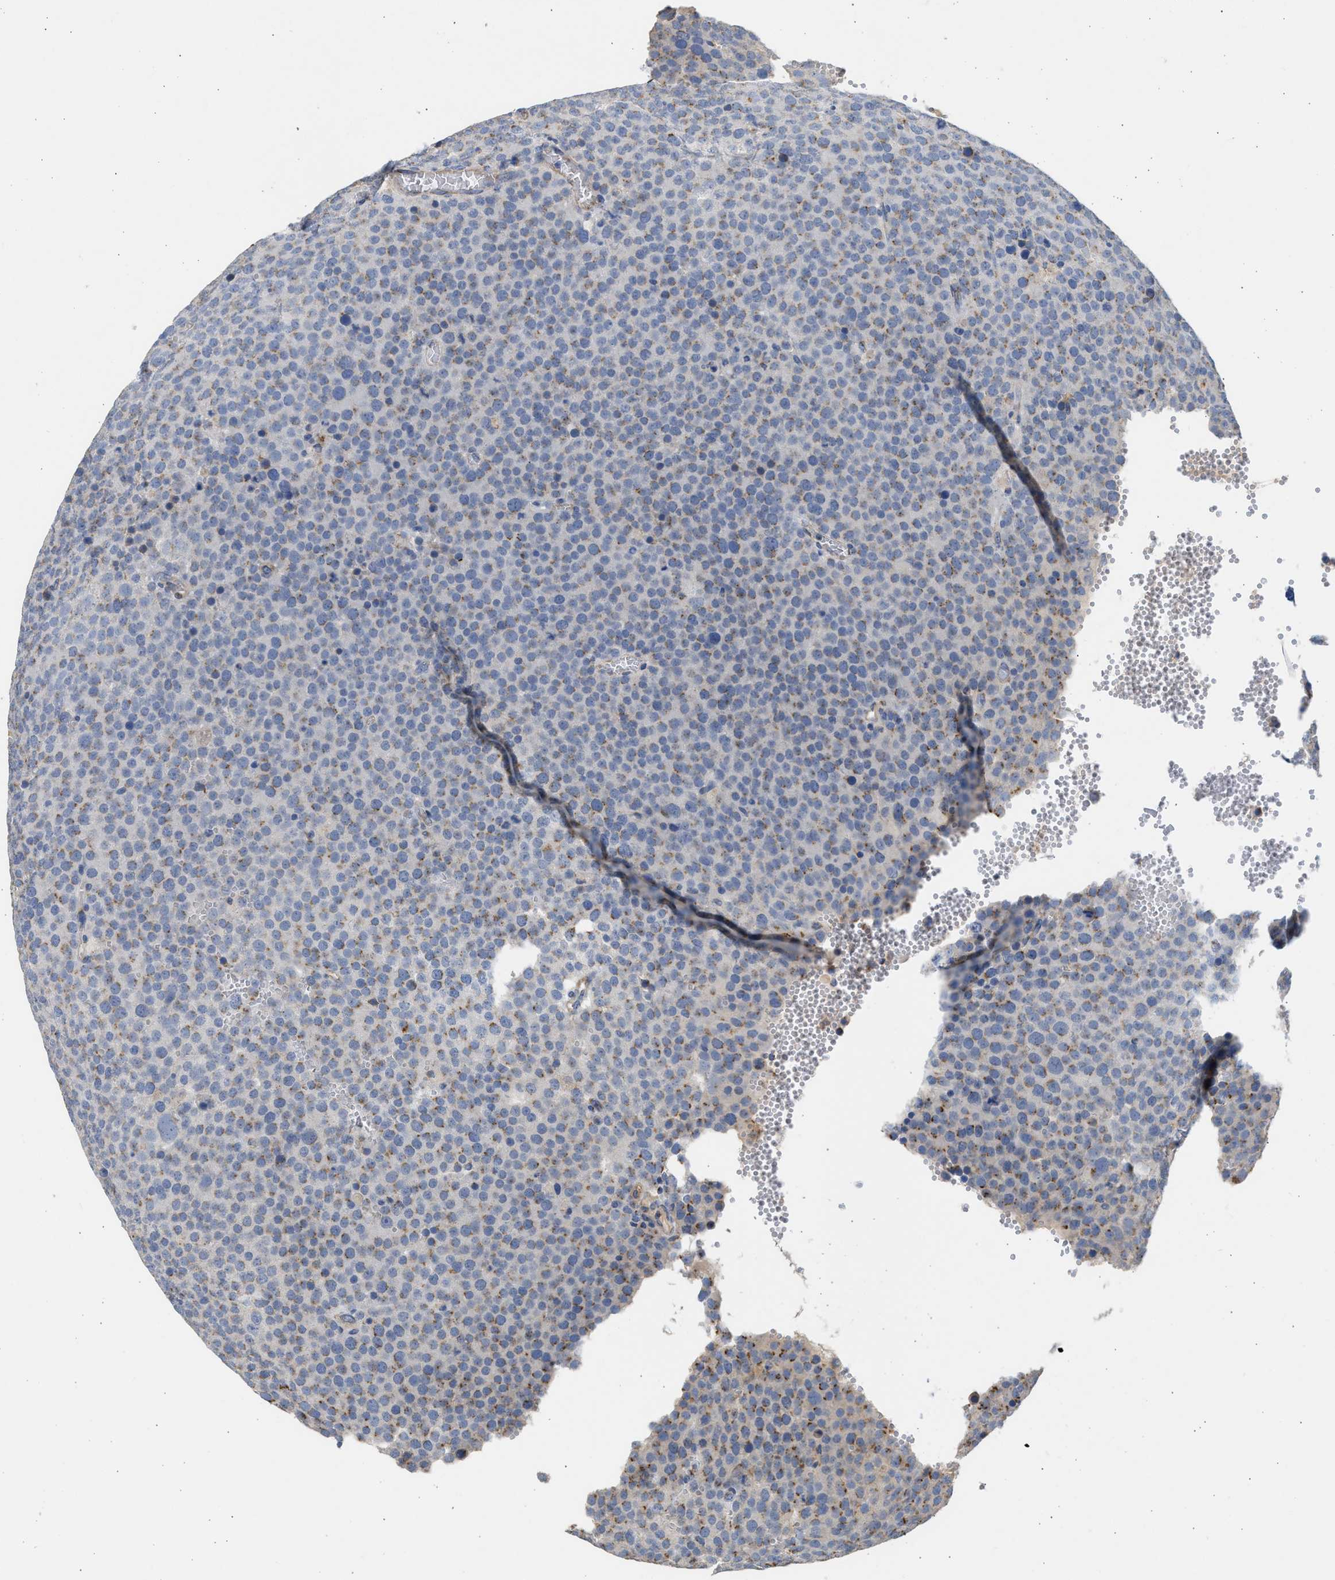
{"staining": {"intensity": "moderate", "quantity": "25%-75%", "location": "cytoplasmic/membranous"}, "tissue": "testis cancer", "cell_type": "Tumor cells", "image_type": "cancer", "snomed": [{"axis": "morphology", "description": "Normal tissue, NOS"}, {"axis": "morphology", "description": "Seminoma, NOS"}, {"axis": "topography", "description": "Testis"}], "caption": "Protein staining shows moderate cytoplasmic/membranous positivity in approximately 25%-75% of tumor cells in testis cancer.", "gene": "IPO8", "patient": {"sex": "male", "age": 71}}